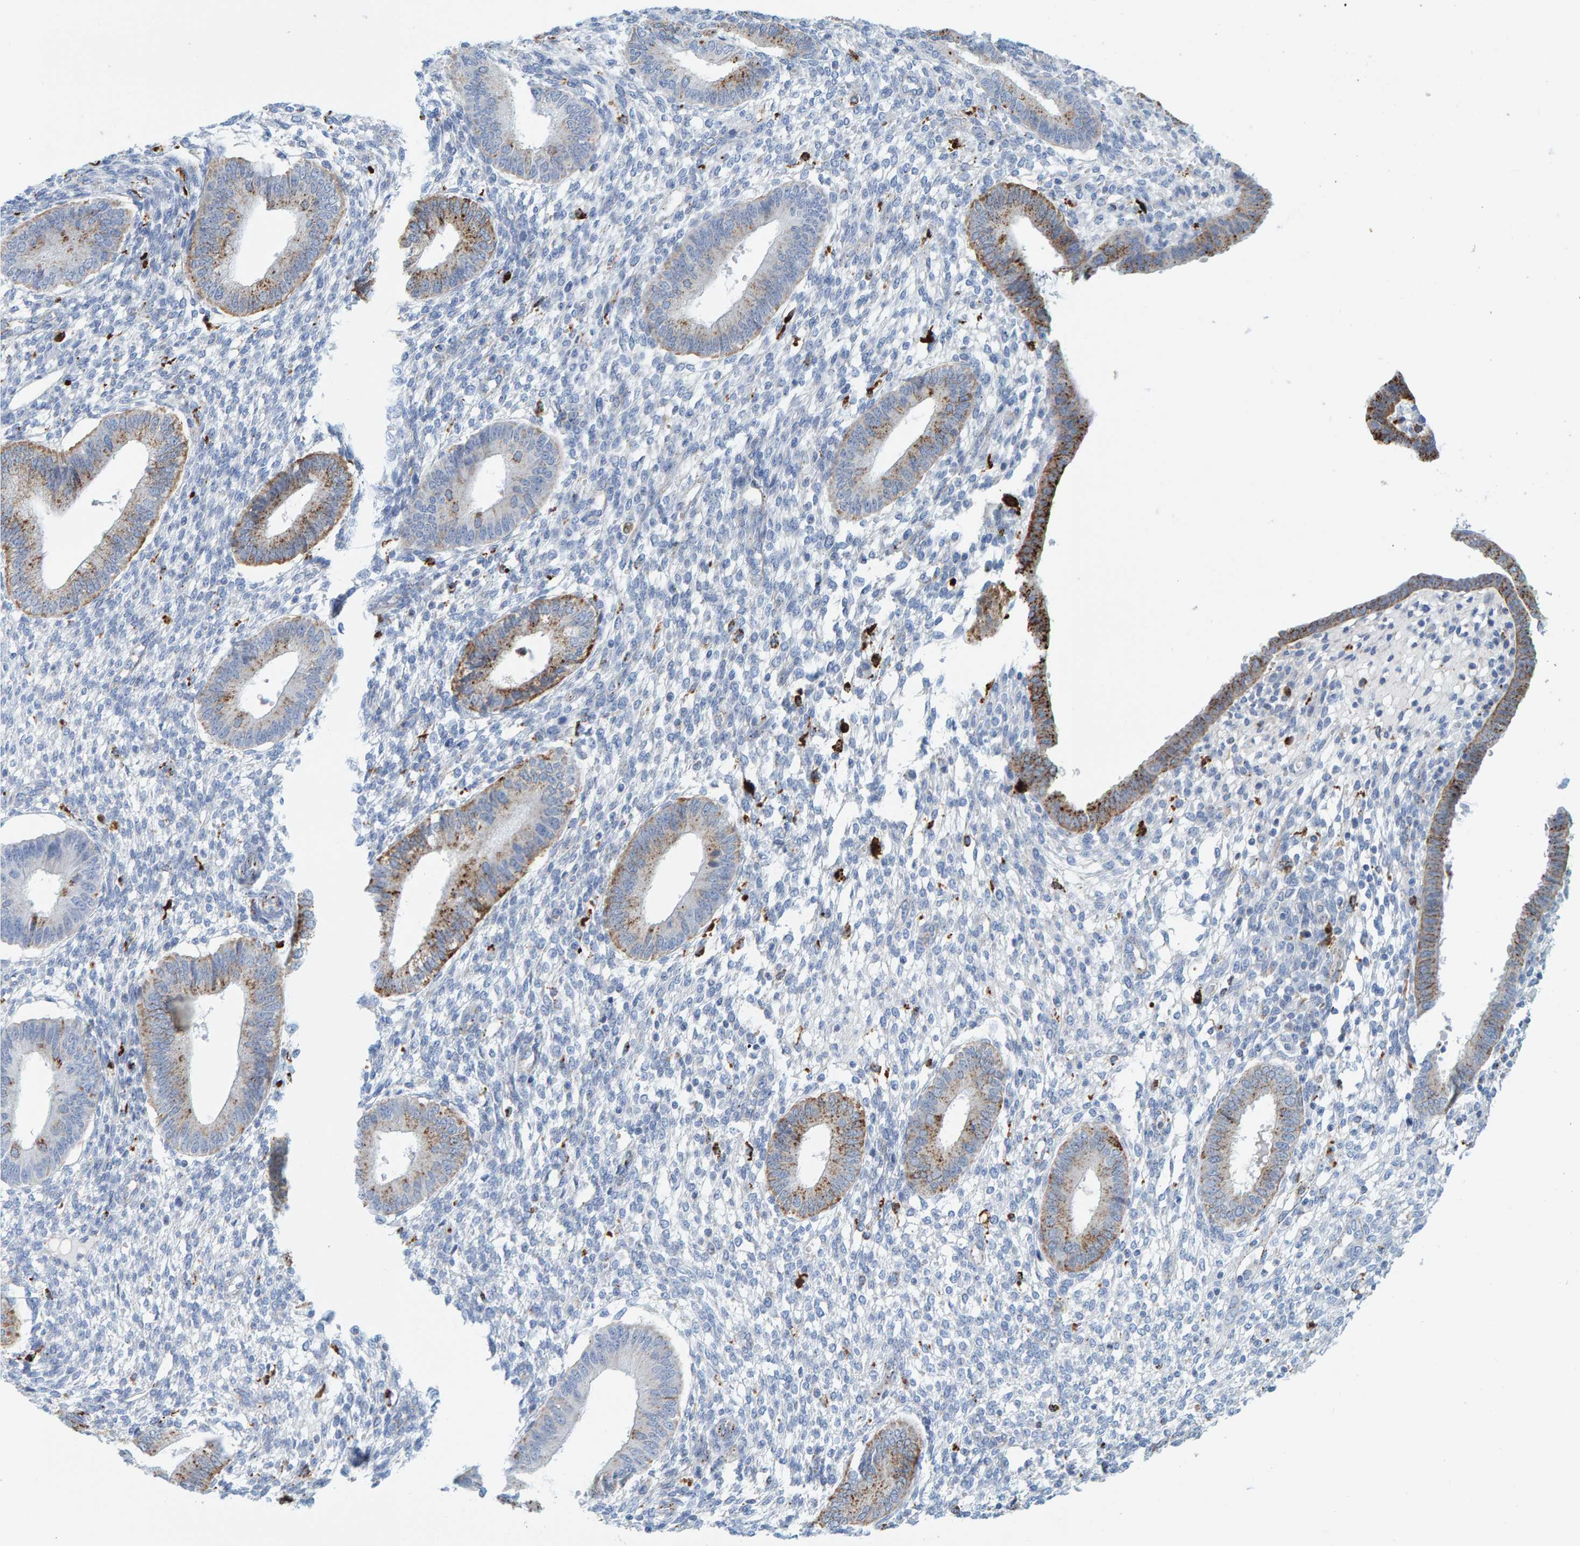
{"staining": {"intensity": "negative", "quantity": "none", "location": "none"}, "tissue": "endometrium", "cell_type": "Cells in endometrial stroma", "image_type": "normal", "snomed": [{"axis": "morphology", "description": "Normal tissue, NOS"}, {"axis": "topography", "description": "Endometrium"}], "caption": "An immunohistochemistry (IHC) histopathology image of unremarkable endometrium is shown. There is no staining in cells in endometrial stroma of endometrium. The staining was performed using DAB to visualize the protein expression in brown, while the nuclei were stained in blue with hematoxylin (Magnification: 20x).", "gene": "BIN3", "patient": {"sex": "female", "age": 46}}